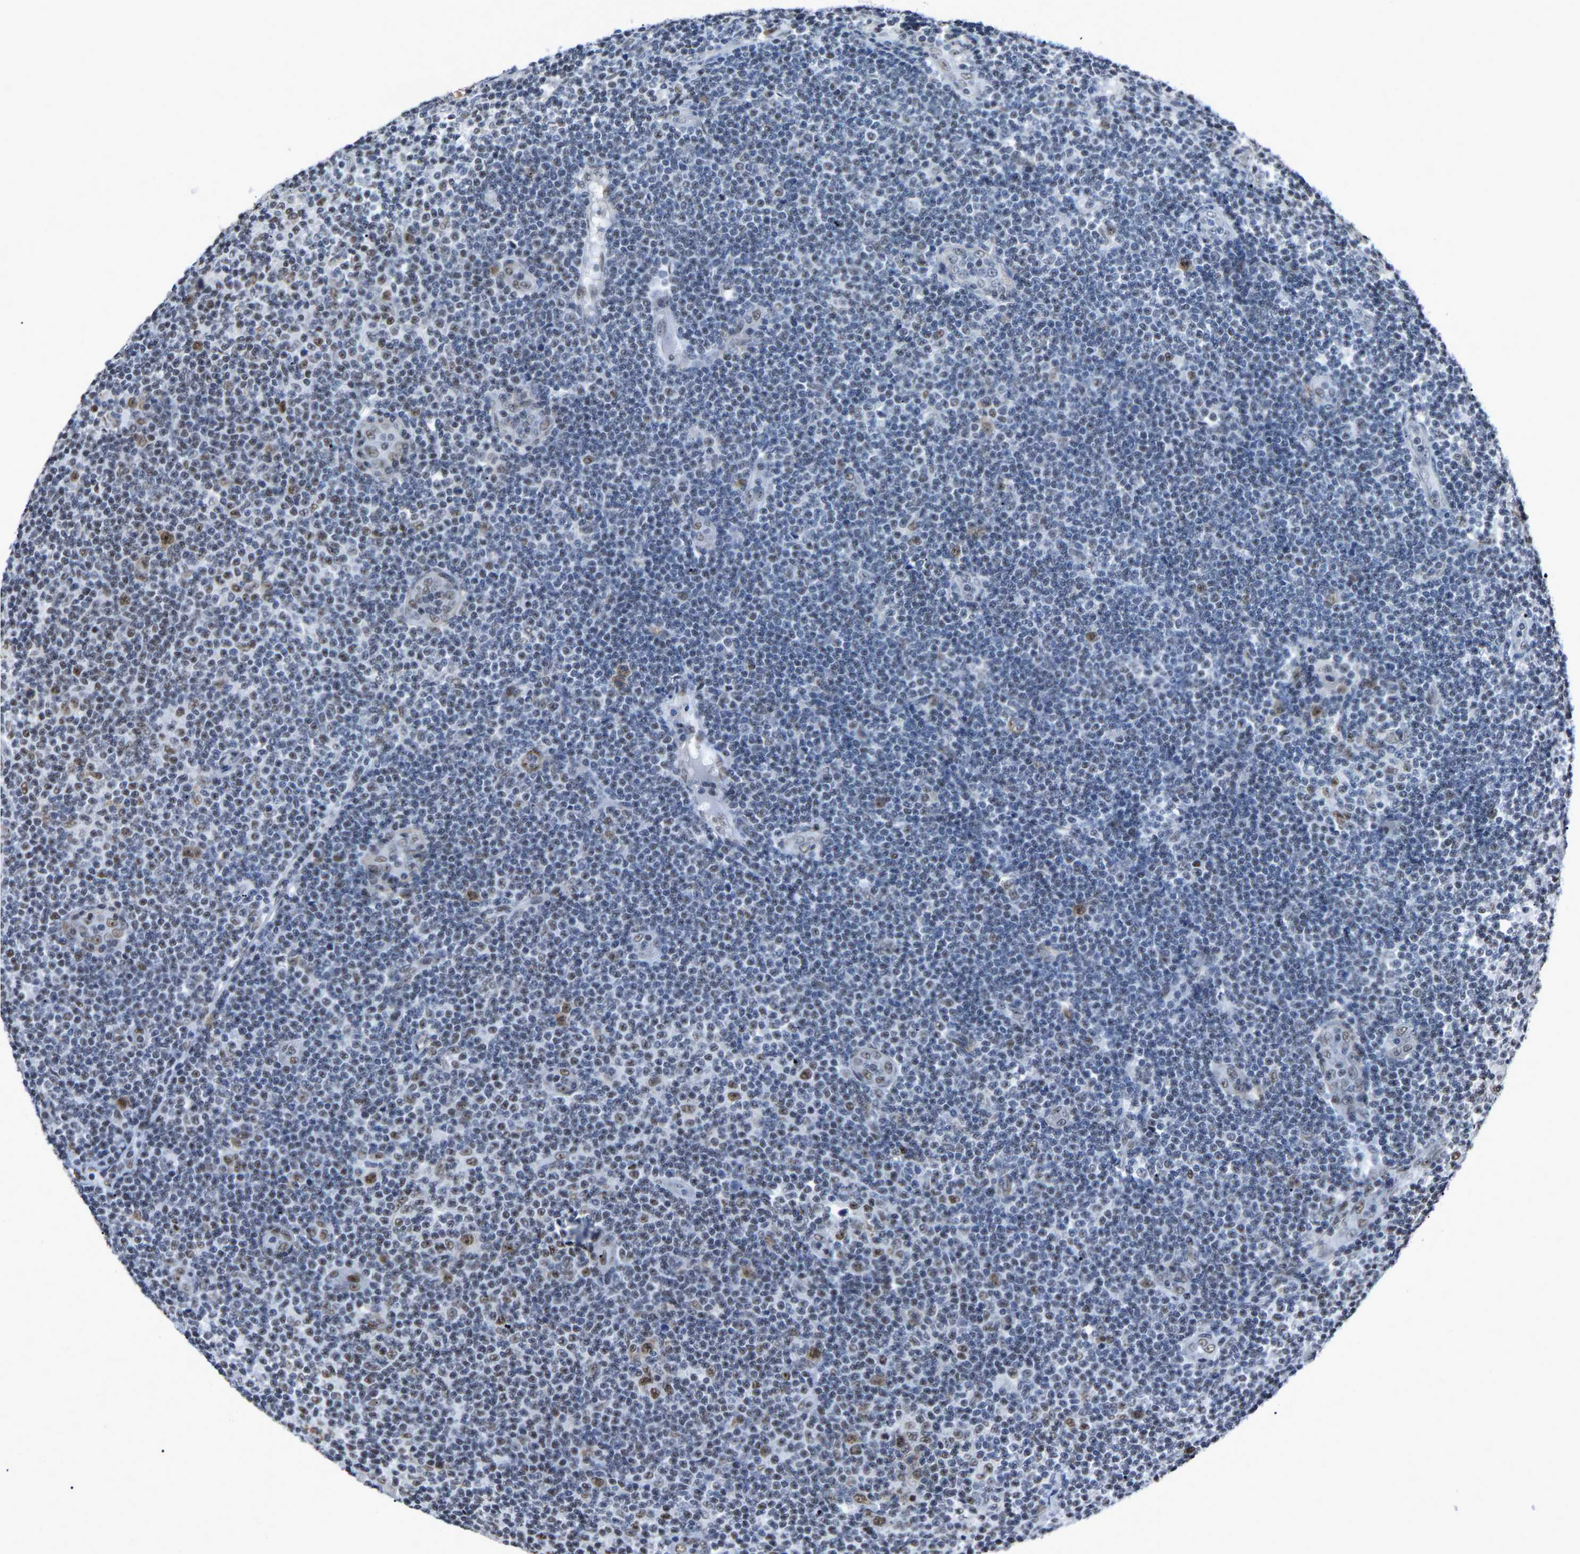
{"staining": {"intensity": "moderate", "quantity": "<25%", "location": "nuclear"}, "tissue": "lymphoma", "cell_type": "Tumor cells", "image_type": "cancer", "snomed": [{"axis": "morphology", "description": "Malignant lymphoma, non-Hodgkin's type, Low grade"}, {"axis": "topography", "description": "Lymph node"}], "caption": "Immunohistochemistry photomicrograph of neoplastic tissue: lymphoma stained using immunohistochemistry displays low levels of moderate protein expression localized specifically in the nuclear of tumor cells, appearing as a nuclear brown color.", "gene": "DDX5", "patient": {"sex": "male", "age": 83}}